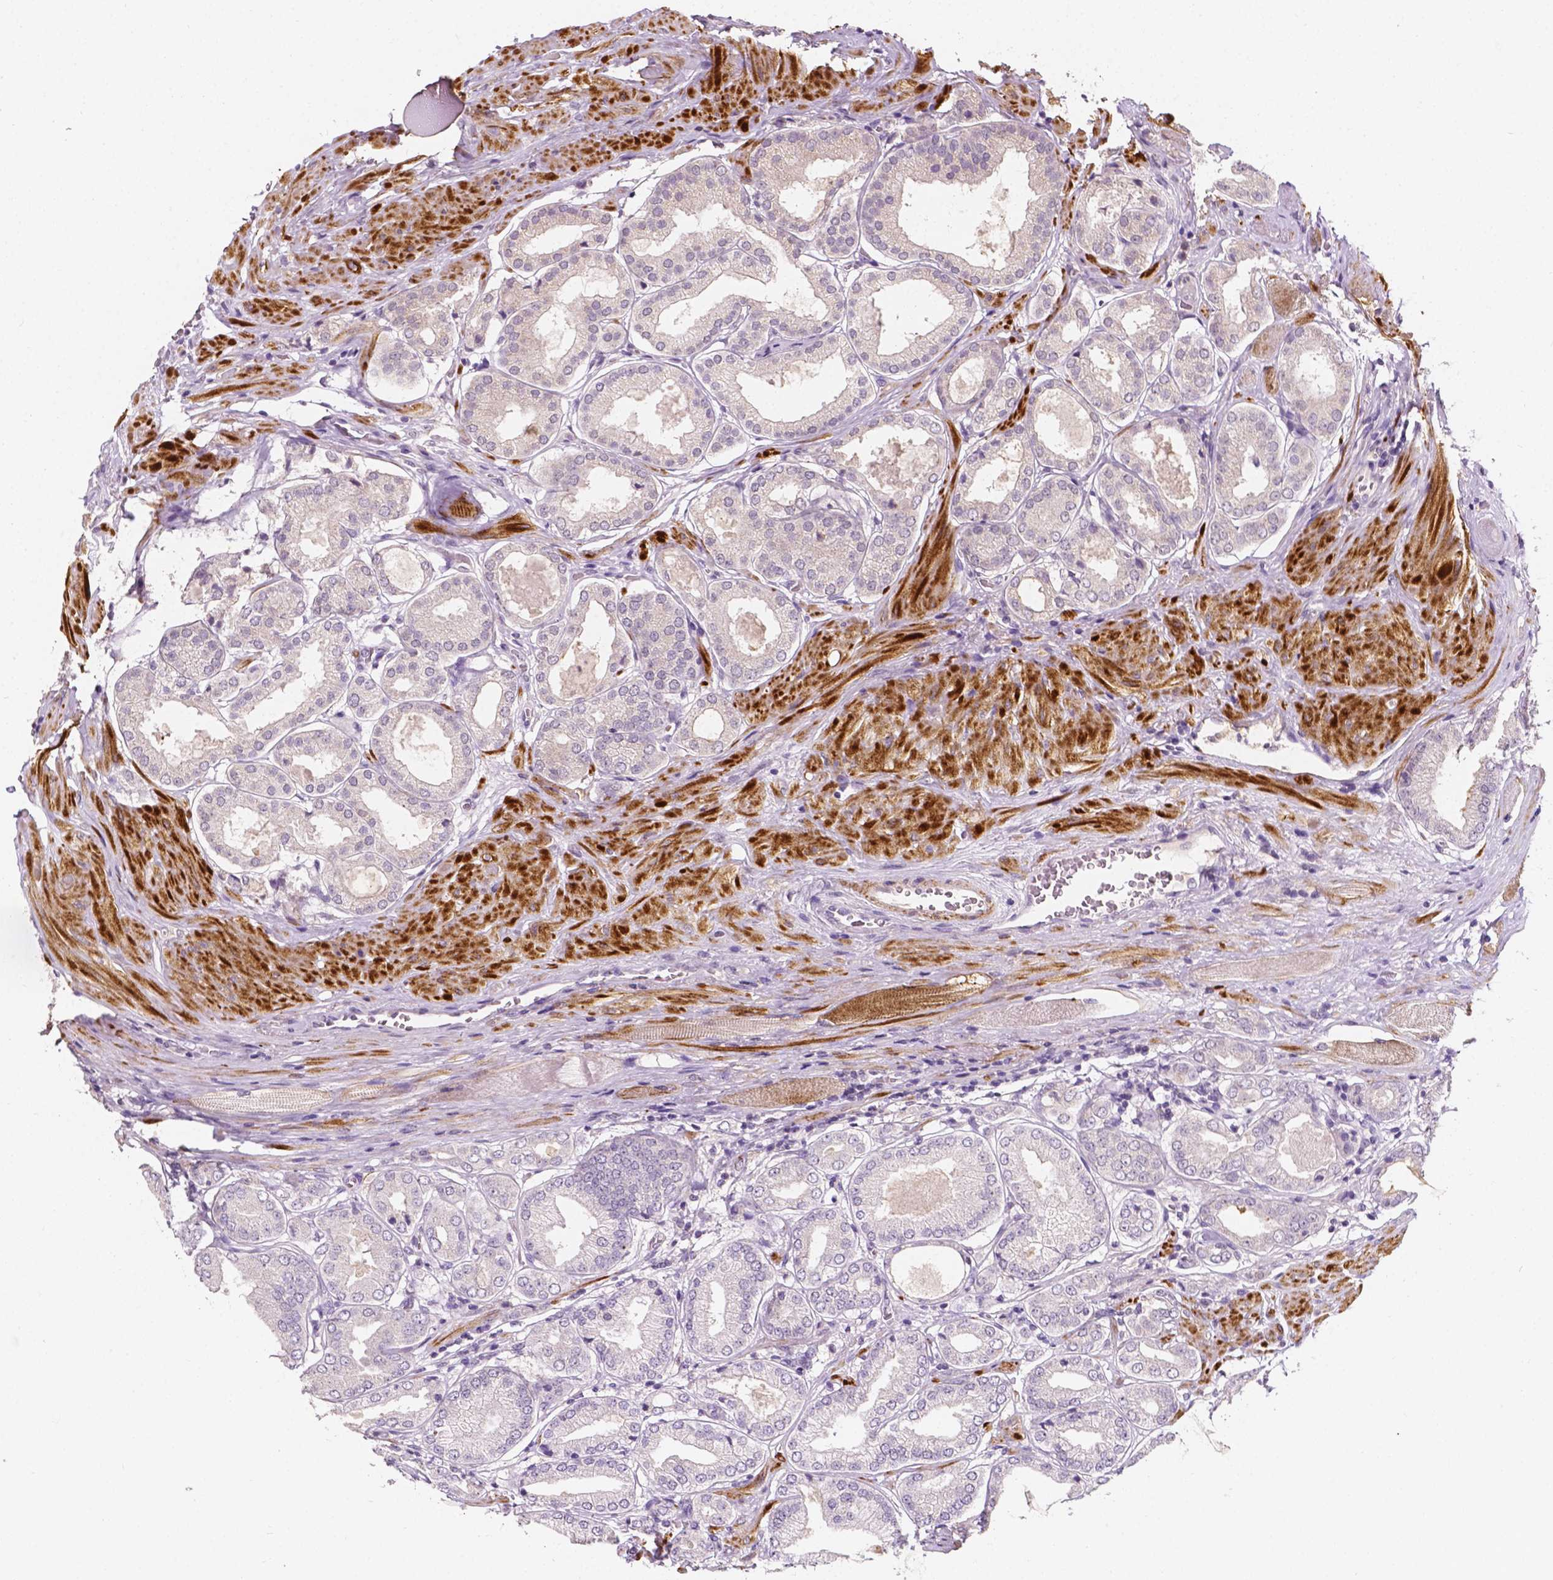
{"staining": {"intensity": "negative", "quantity": "none", "location": "none"}, "tissue": "prostate cancer", "cell_type": "Tumor cells", "image_type": "cancer", "snomed": [{"axis": "morphology", "description": "Adenocarcinoma, NOS"}, {"axis": "topography", "description": "Prostate"}], "caption": "Immunohistochemistry (IHC) micrograph of adenocarcinoma (prostate) stained for a protein (brown), which shows no positivity in tumor cells. Brightfield microscopy of IHC stained with DAB (3,3'-diaminobenzidine) (brown) and hematoxylin (blue), captured at high magnification.", "gene": "SIRT2", "patient": {"sex": "male", "age": 63}}